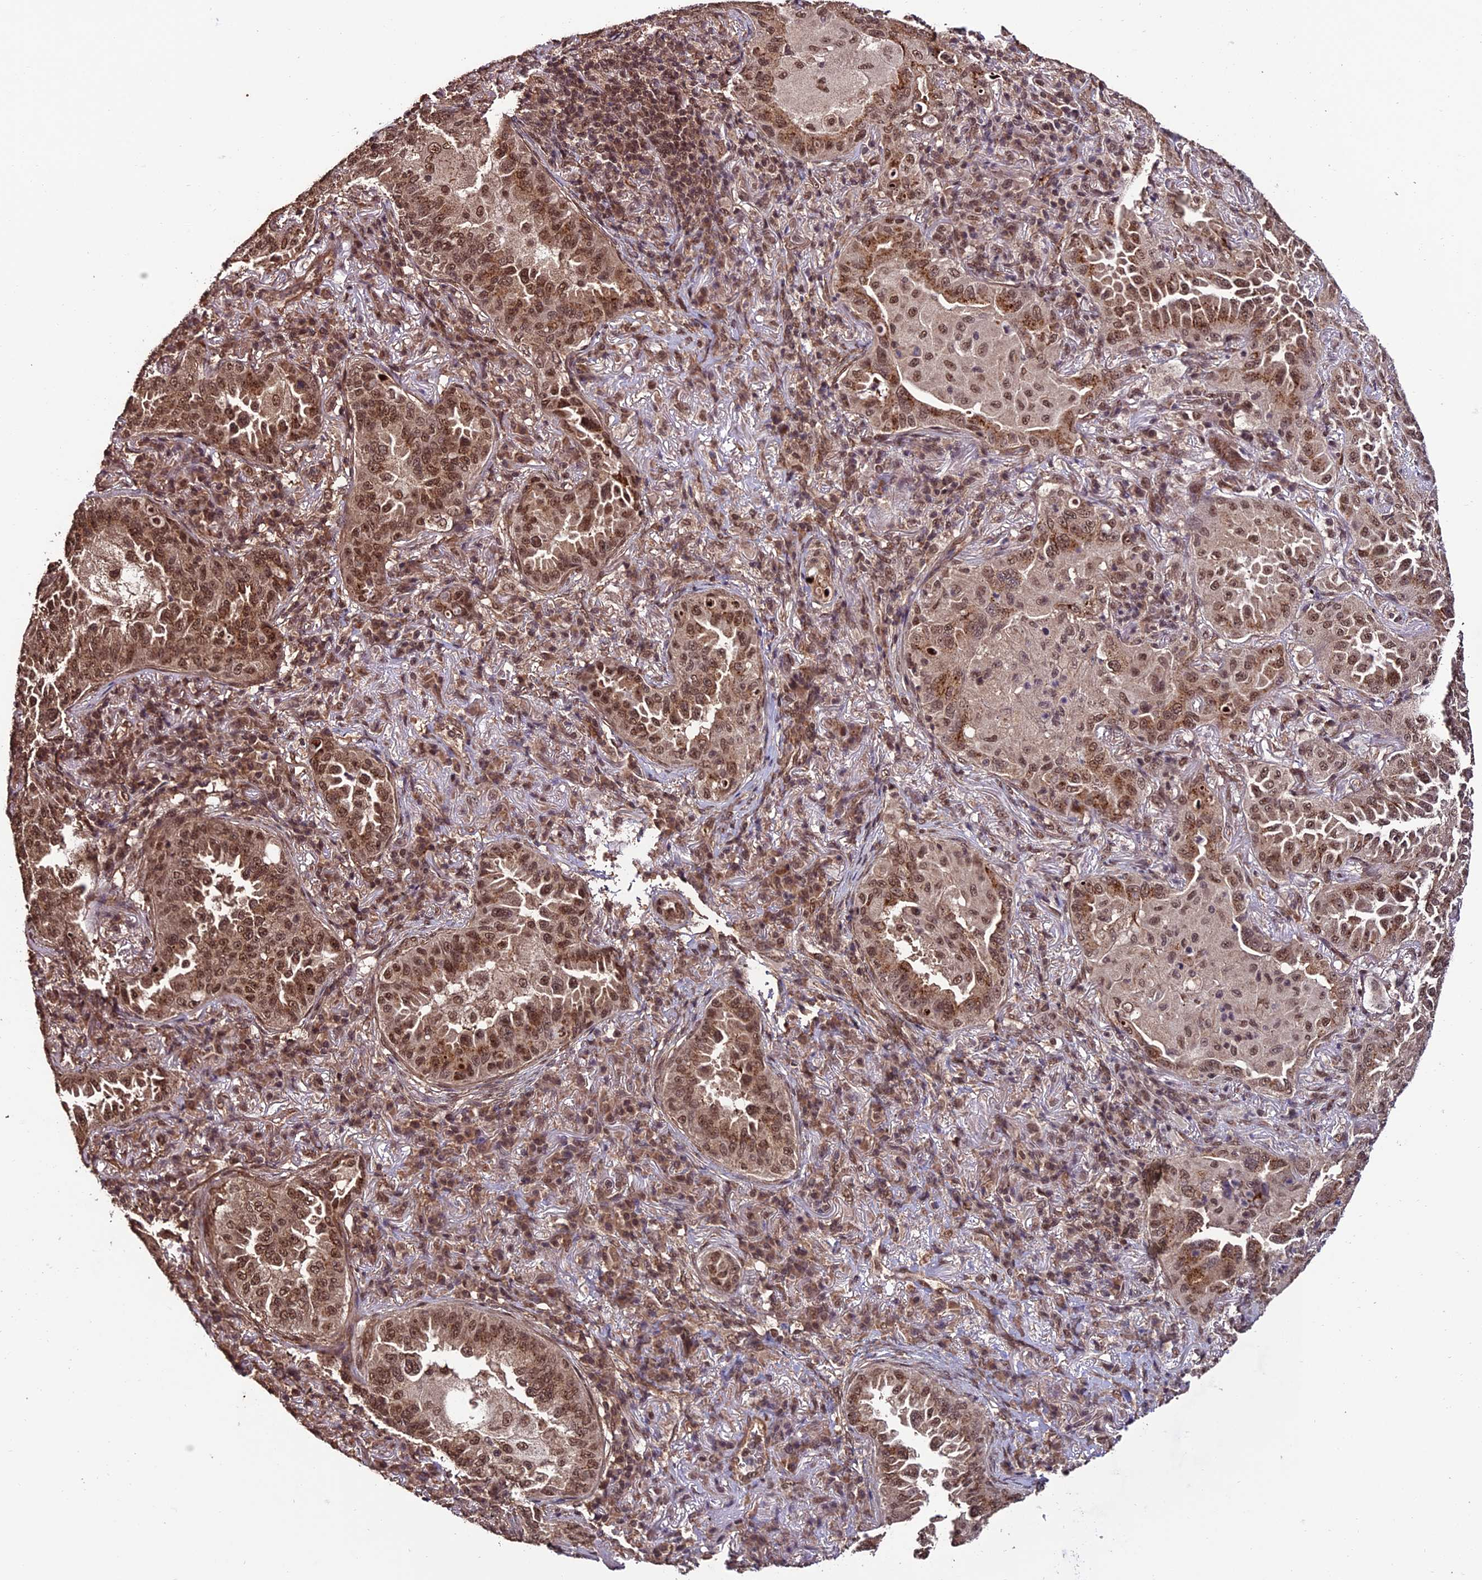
{"staining": {"intensity": "moderate", "quantity": ">75%", "location": "cytoplasmic/membranous,nuclear"}, "tissue": "lung cancer", "cell_type": "Tumor cells", "image_type": "cancer", "snomed": [{"axis": "morphology", "description": "Adenocarcinoma, NOS"}, {"axis": "topography", "description": "Lung"}], "caption": "The micrograph reveals a brown stain indicating the presence of a protein in the cytoplasmic/membranous and nuclear of tumor cells in lung cancer. Using DAB (brown) and hematoxylin (blue) stains, captured at high magnification using brightfield microscopy.", "gene": "CABIN1", "patient": {"sex": "female", "age": 69}}